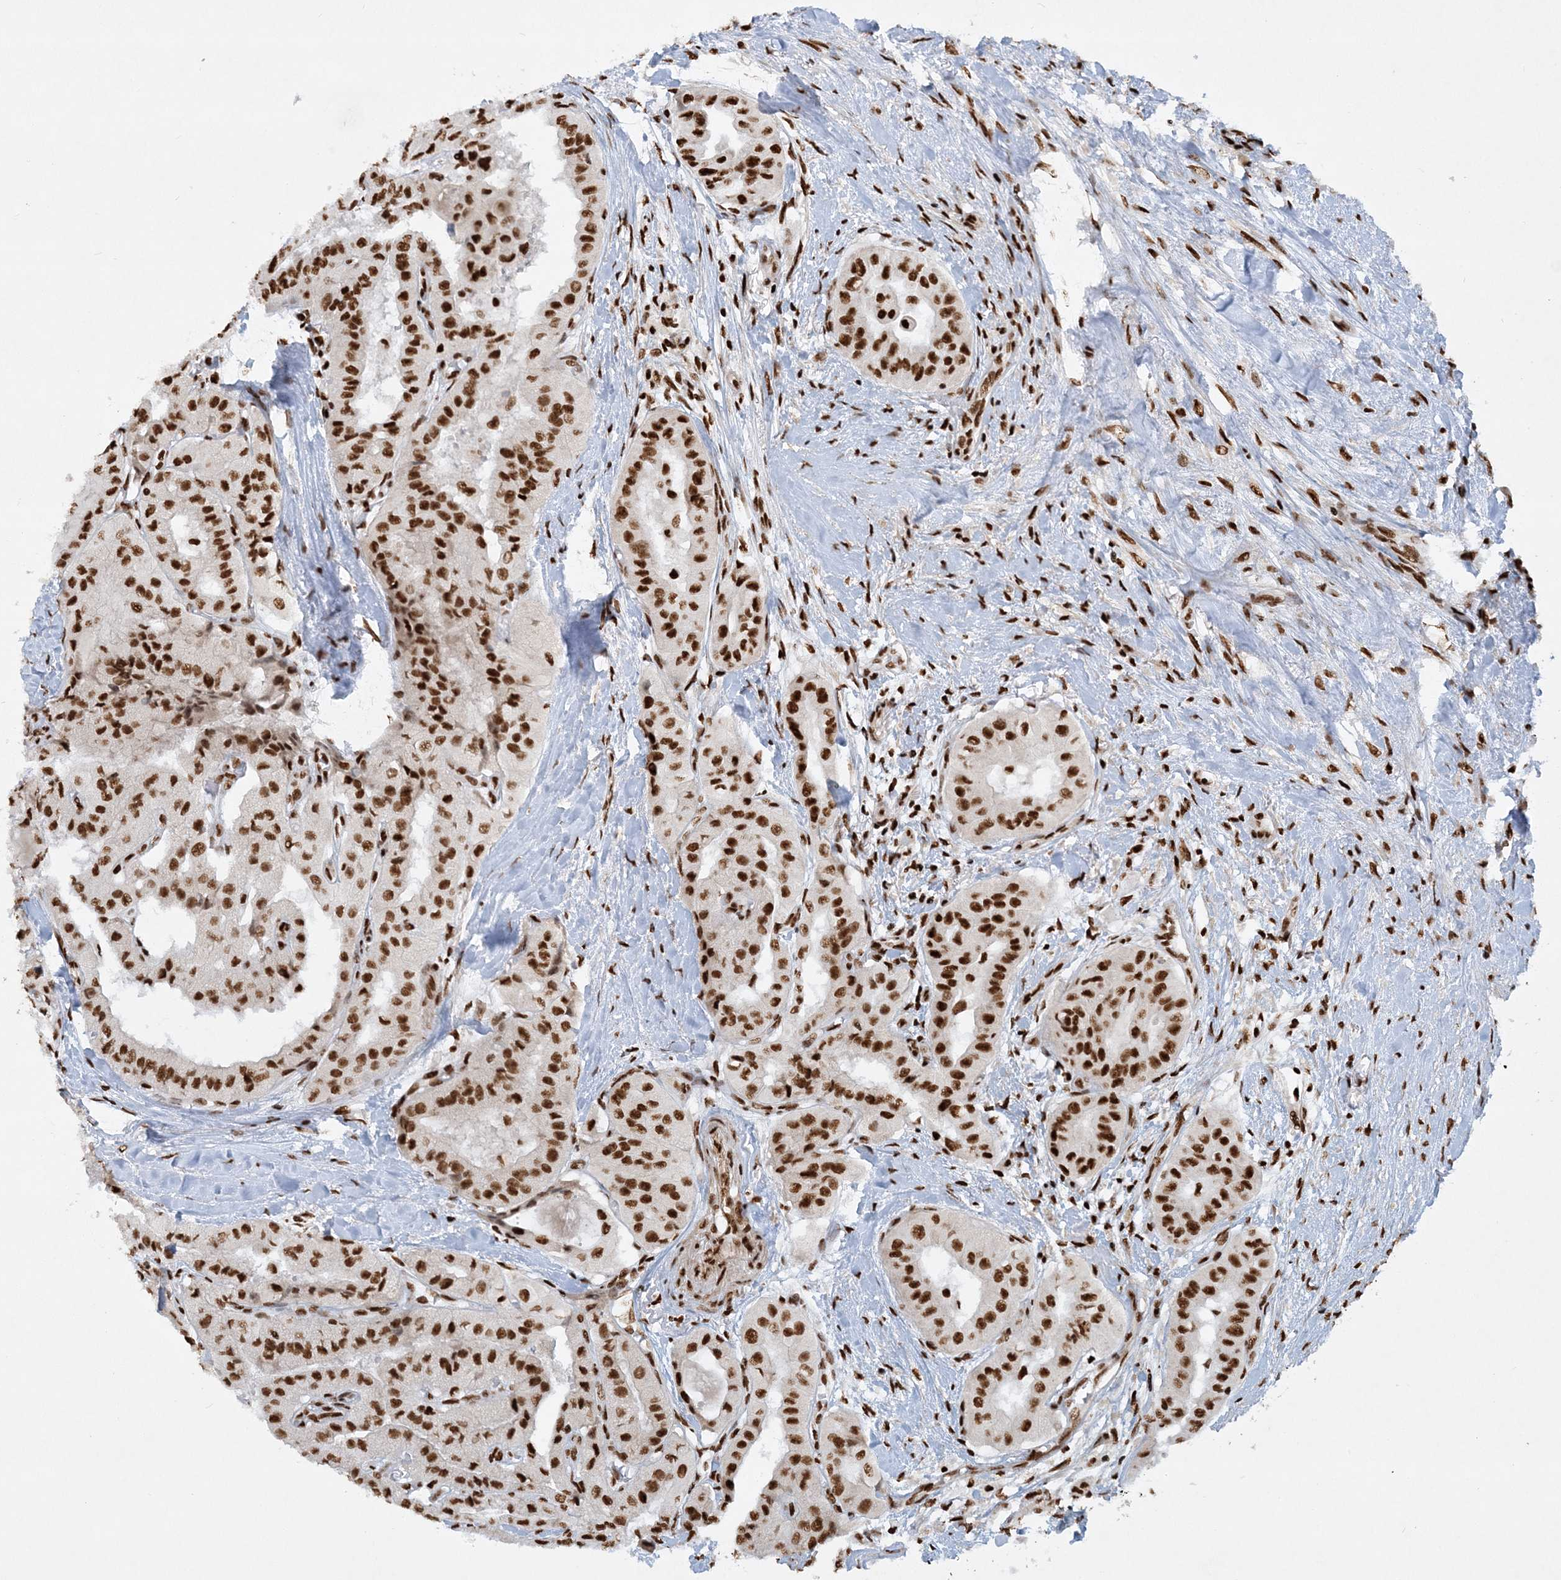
{"staining": {"intensity": "strong", "quantity": ">75%", "location": "nuclear"}, "tissue": "thyroid cancer", "cell_type": "Tumor cells", "image_type": "cancer", "snomed": [{"axis": "morphology", "description": "Papillary adenocarcinoma, NOS"}, {"axis": "topography", "description": "Thyroid gland"}], "caption": "This is an image of IHC staining of thyroid papillary adenocarcinoma, which shows strong staining in the nuclear of tumor cells.", "gene": "DELE1", "patient": {"sex": "female", "age": 59}}